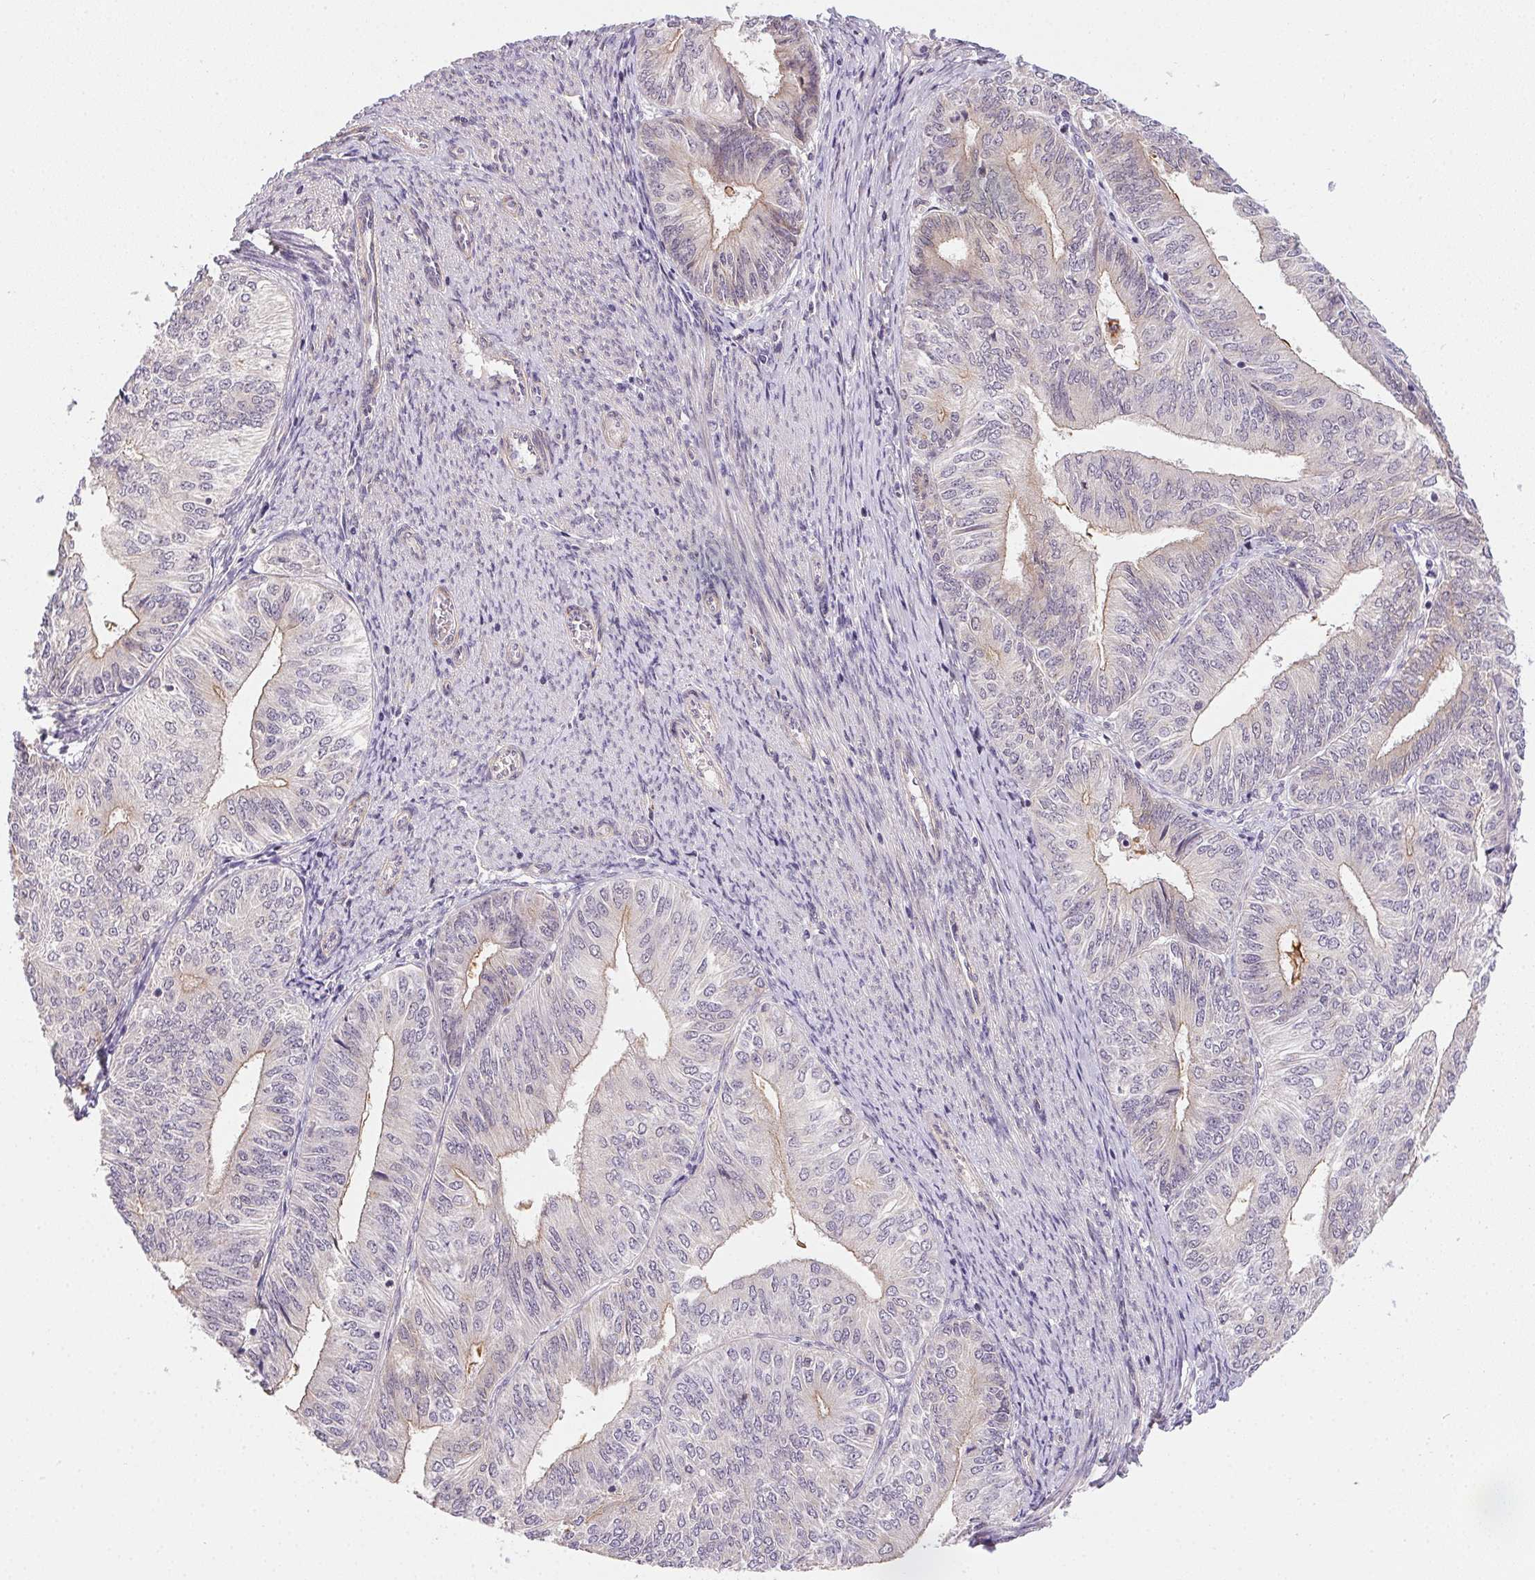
{"staining": {"intensity": "negative", "quantity": "none", "location": "none"}, "tissue": "endometrial cancer", "cell_type": "Tumor cells", "image_type": "cancer", "snomed": [{"axis": "morphology", "description": "Adenocarcinoma, NOS"}, {"axis": "topography", "description": "Endometrium"}], "caption": "Tumor cells show no significant protein expression in adenocarcinoma (endometrial).", "gene": "CFAP92", "patient": {"sex": "female", "age": 58}}